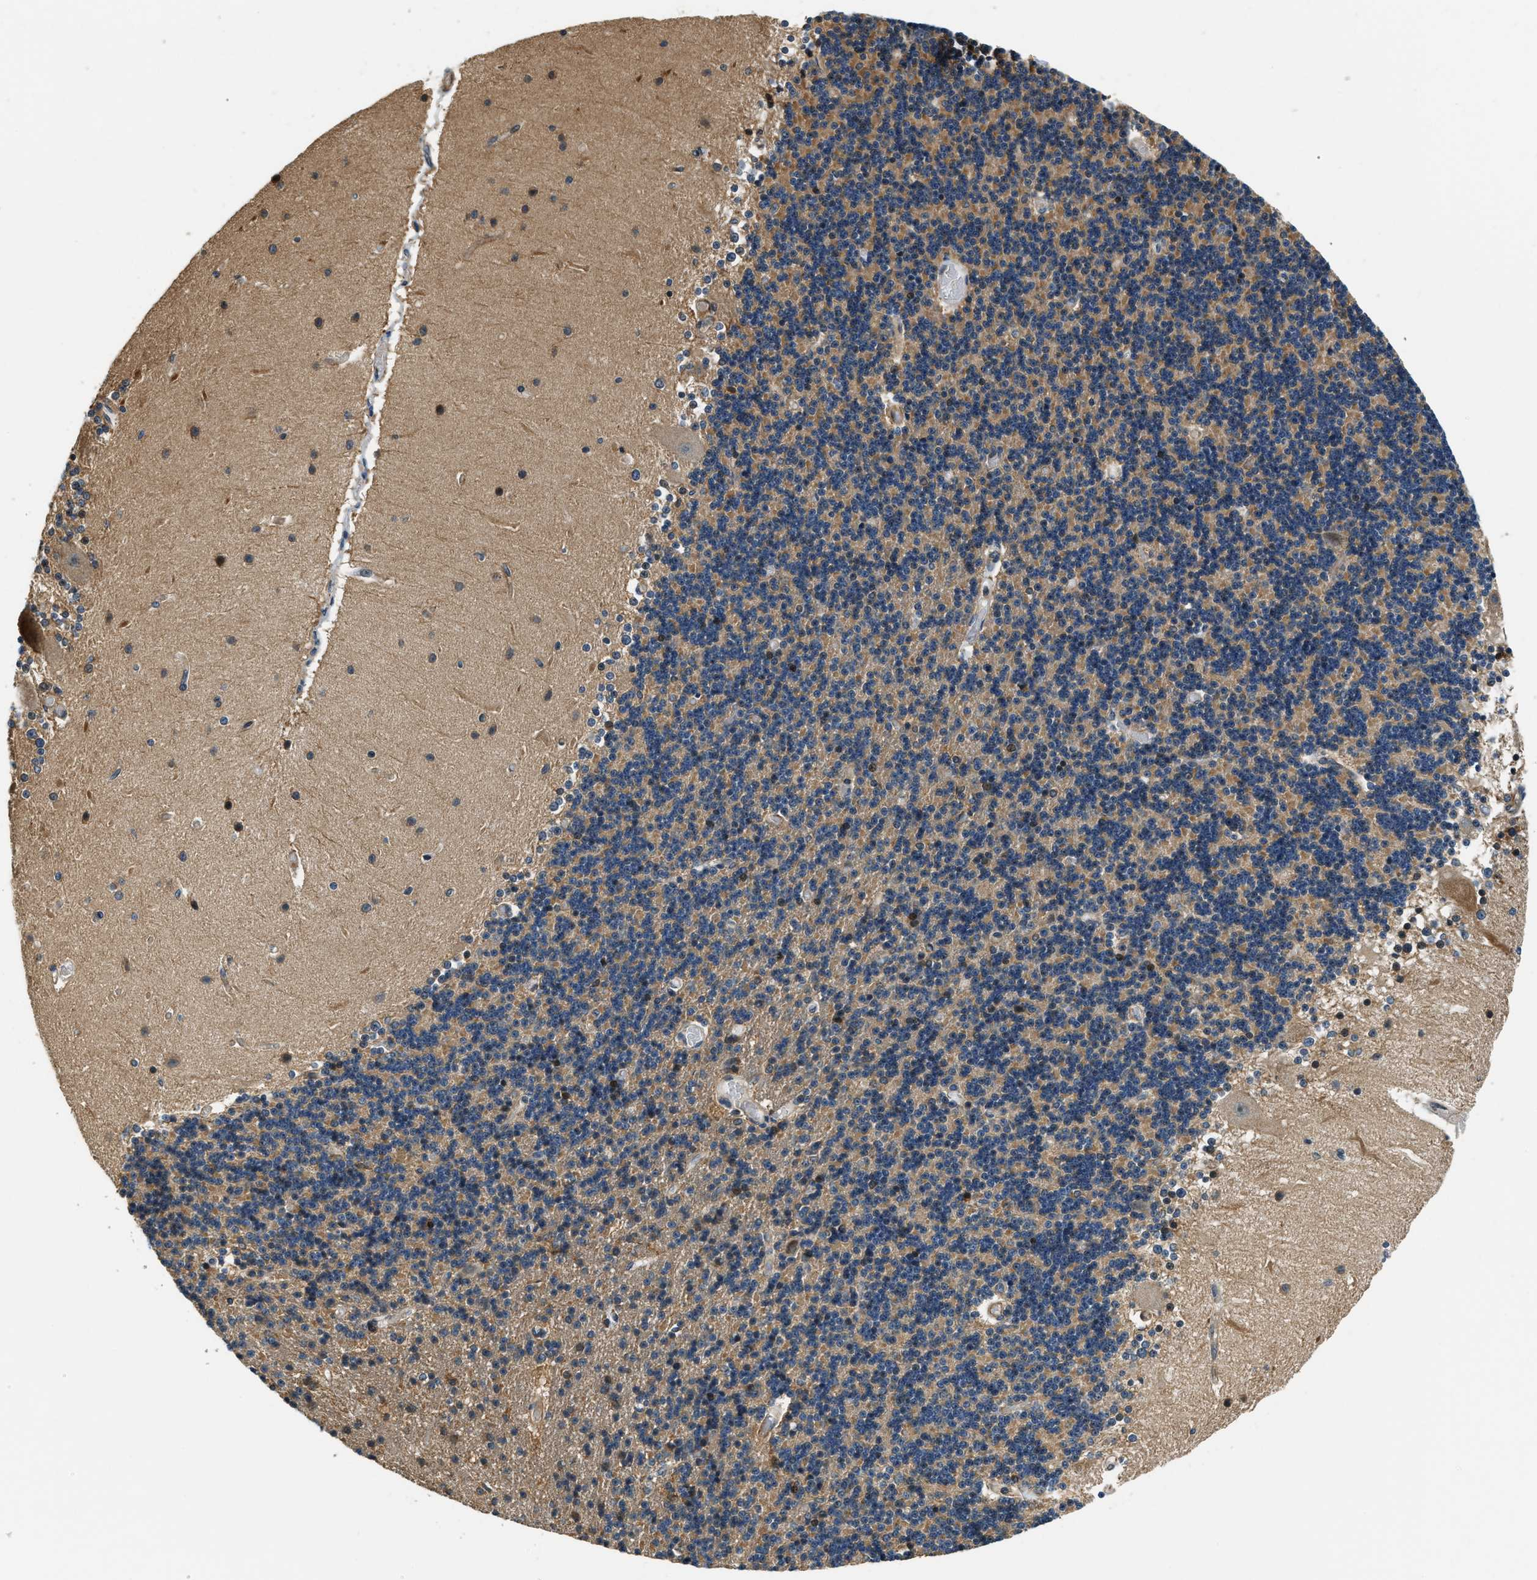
{"staining": {"intensity": "moderate", "quantity": "25%-75%", "location": "cytoplasmic/membranous"}, "tissue": "cerebellum", "cell_type": "Cells in granular layer", "image_type": "normal", "snomed": [{"axis": "morphology", "description": "Normal tissue, NOS"}, {"axis": "topography", "description": "Cerebellum"}], "caption": "Cerebellum stained for a protein demonstrates moderate cytoplasmic/membranous positivity in cells in granular layer.", "gene": "ALOX12", "patient": {"sex": "female", "age": 54}}